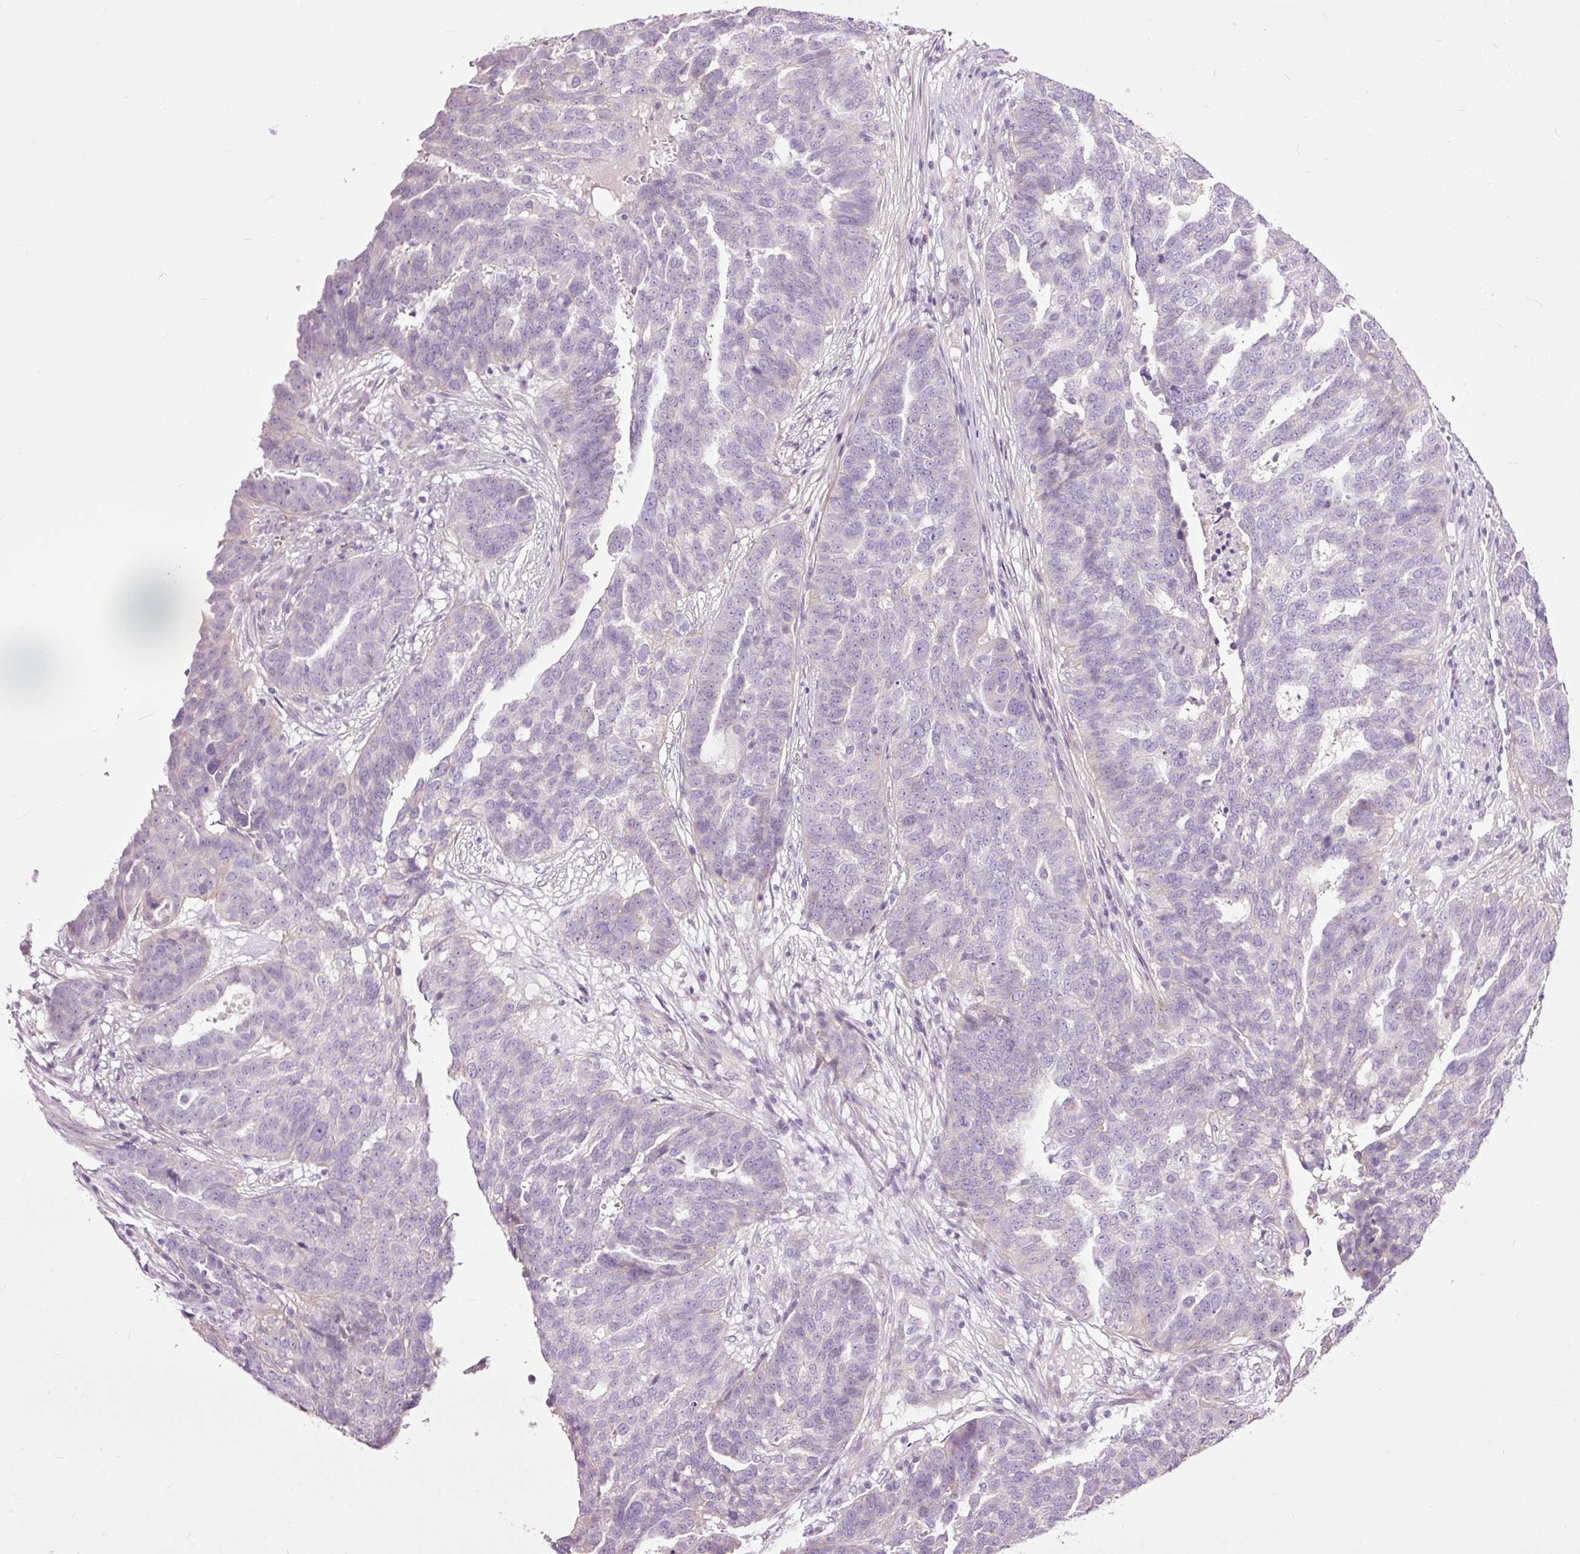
{"staining": {"intensity": "negative", "quantity": "none", "location": "none"}, "tissue": "ovarian cancer", "cell_type": "Tumor cells", "image_type": "cancer", "snomed": [{"axis": "morphology", "description": "Cystadenocarcinoma, serous, NOS"}, {"axis": "topography", "description": "Ovary"}], "caption": "DAB immunohistochemical staining of ovarian cancer (serous cystadenocarcinoma) demonstrates no significant positivity in tumor cells.", "gene": "FCRL4", "patient": {"sex": "female", "age": 59}}